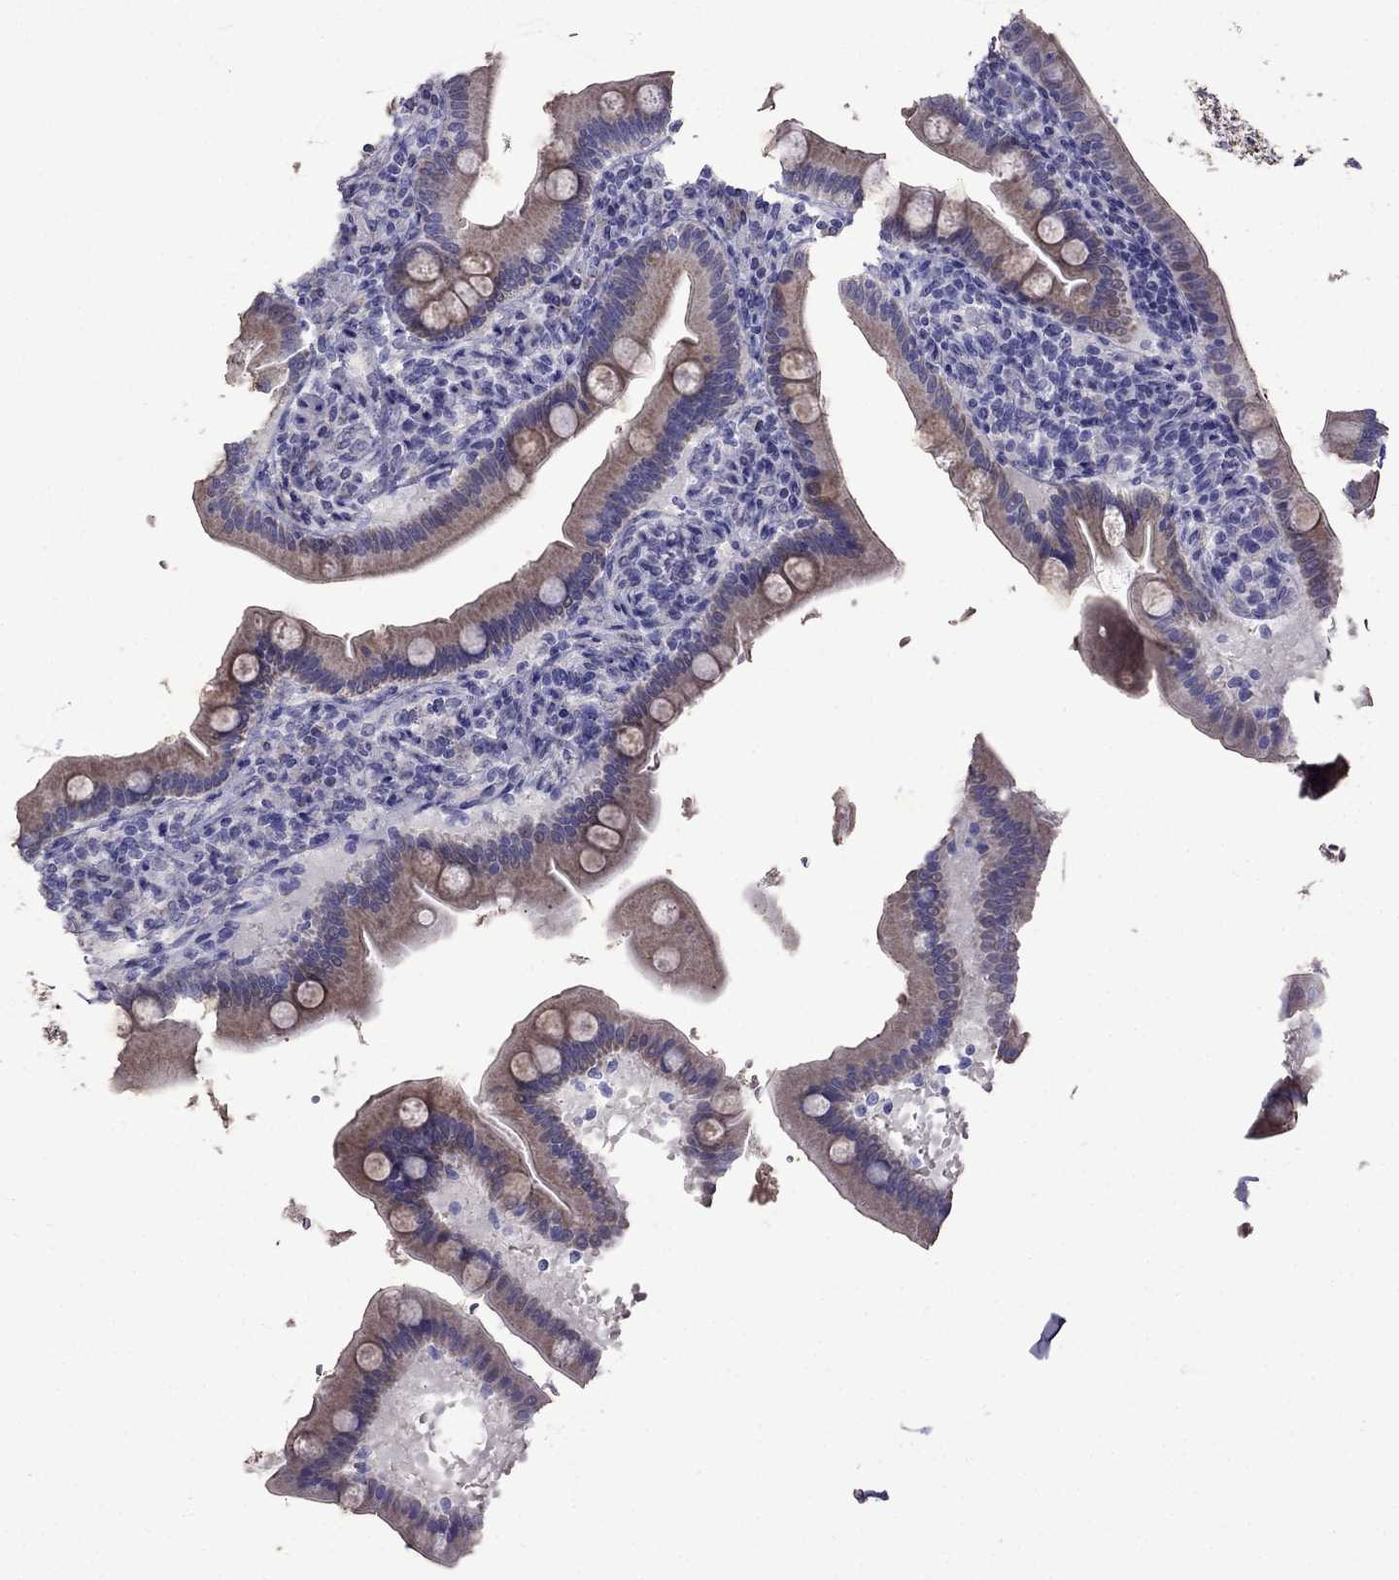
{"staining": {"intensity": "strong", "quantity": "<25%", "location": "cytoplasmic/membranous"}, "tissue": "small intestine", "cell_type": "Glandular cells", "image_type": "normal", "snomed": [{"axis": "morphology", "description": "Normal tissue, NOS"}, {"axis": "topography", "description": "Small intestine"}], "caption": "Small intestine stained for a protein shows strong cytoplasmic/membranous positivity in glandular cells. The staining was performed using DAB to visualize the protein expression in brown, while the nuclei were stained in blue with hematoxylin (Magnification: 20x).", "gene": "AK5", "patient": {"sex": "male", "age": 66}}